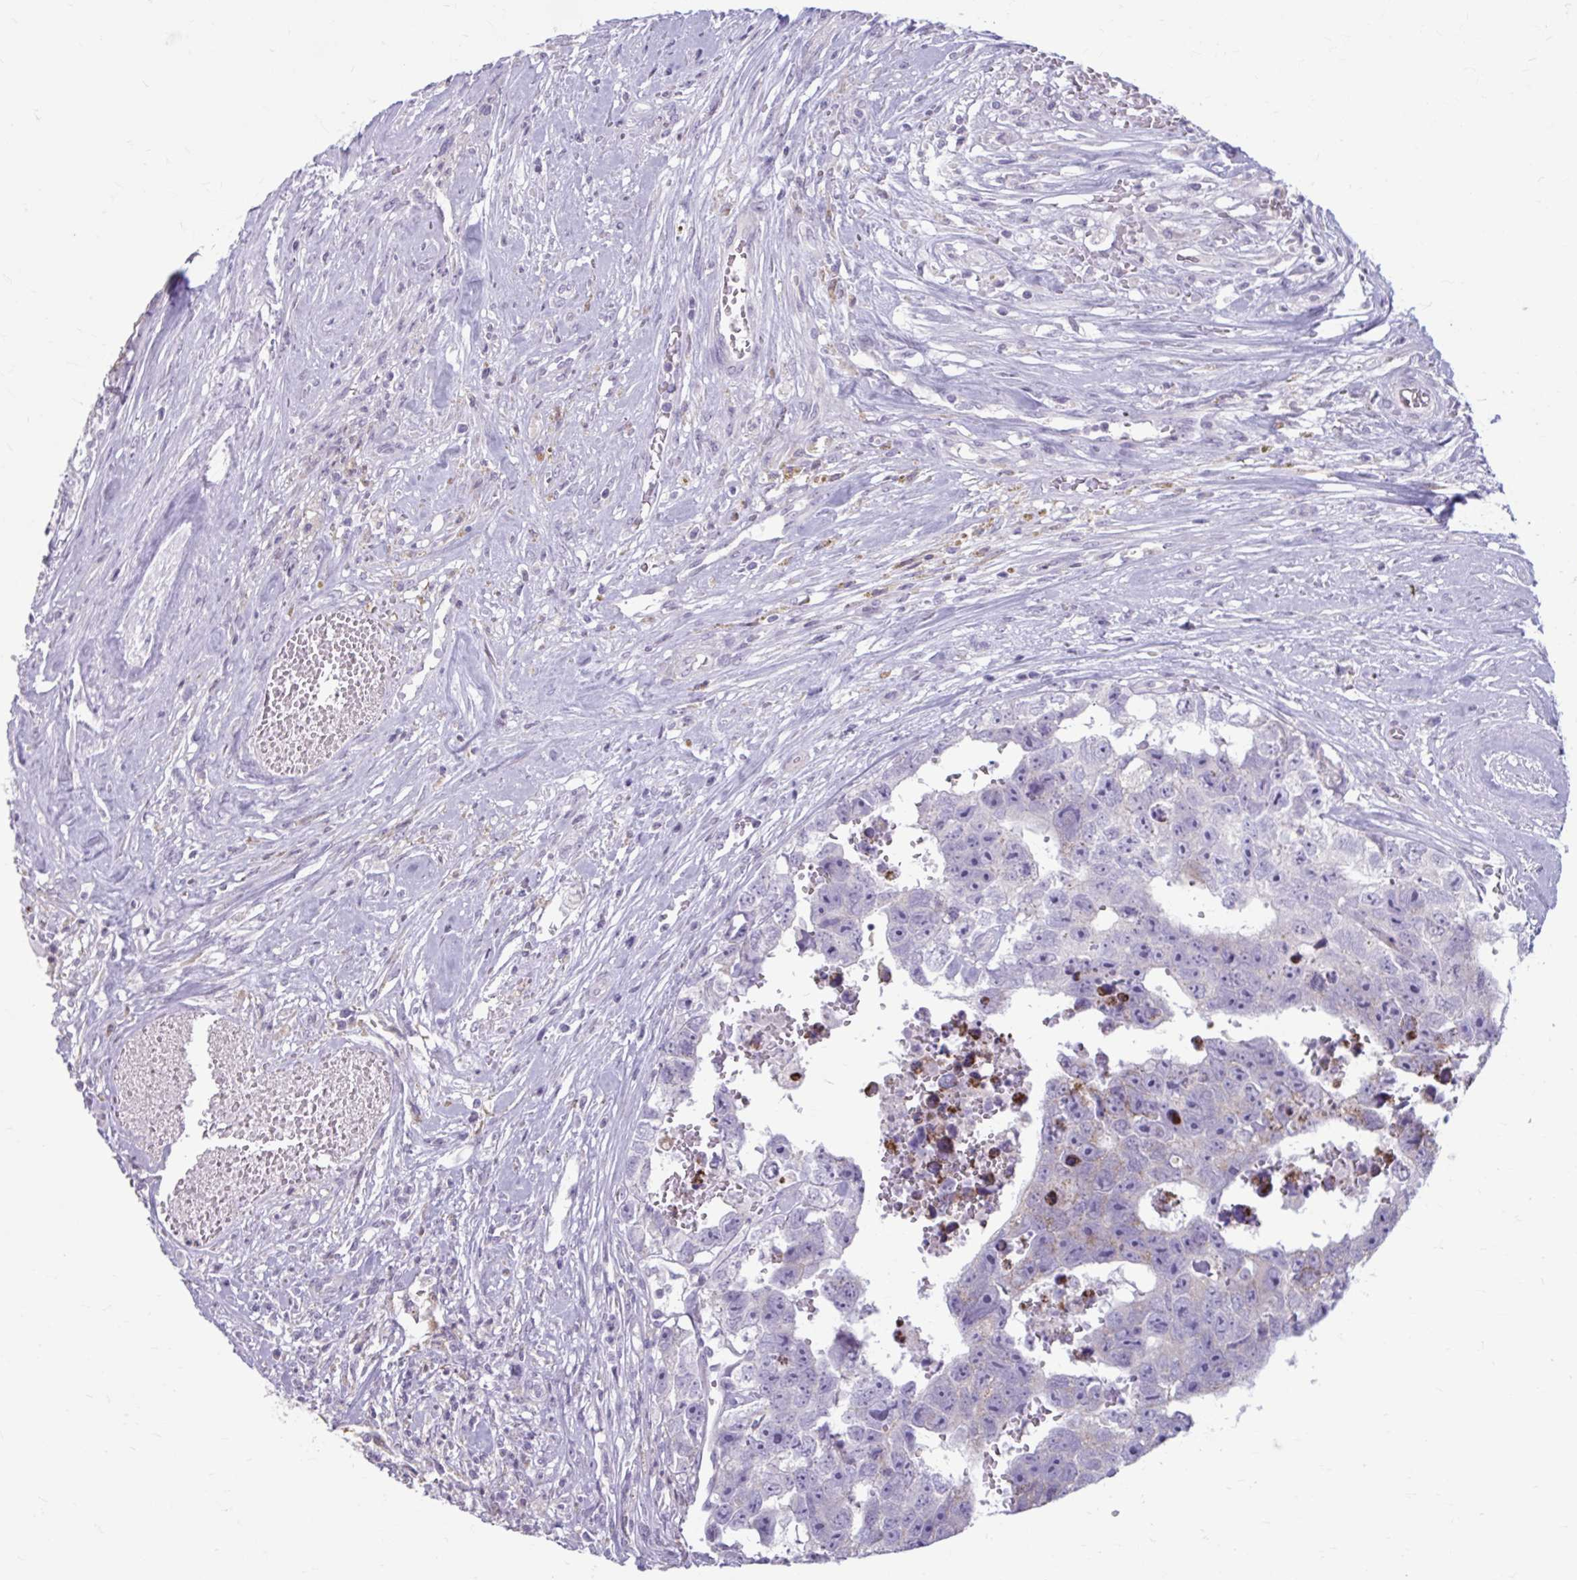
{"staining": {"intensity": "strong", "quantity": "<25%", "location": "cytoplasmic/membranous"}, "tissue": "testis cancer", "cell_type": "Tumor cells", "image_type": "cancer", "snomed": [{"axis": "morphology", "description": "Carcinoma, Embryonal, NOS"}, {"axis": "topography", "description": "Testis"}], "caption": "A histopathology image of testis cancer stained for a protein reveals strong cytoplasmic/membranous brown staining in tumor cells.", "gene": "MSMO1", "patient": {"sex": "male", "age": 22}}